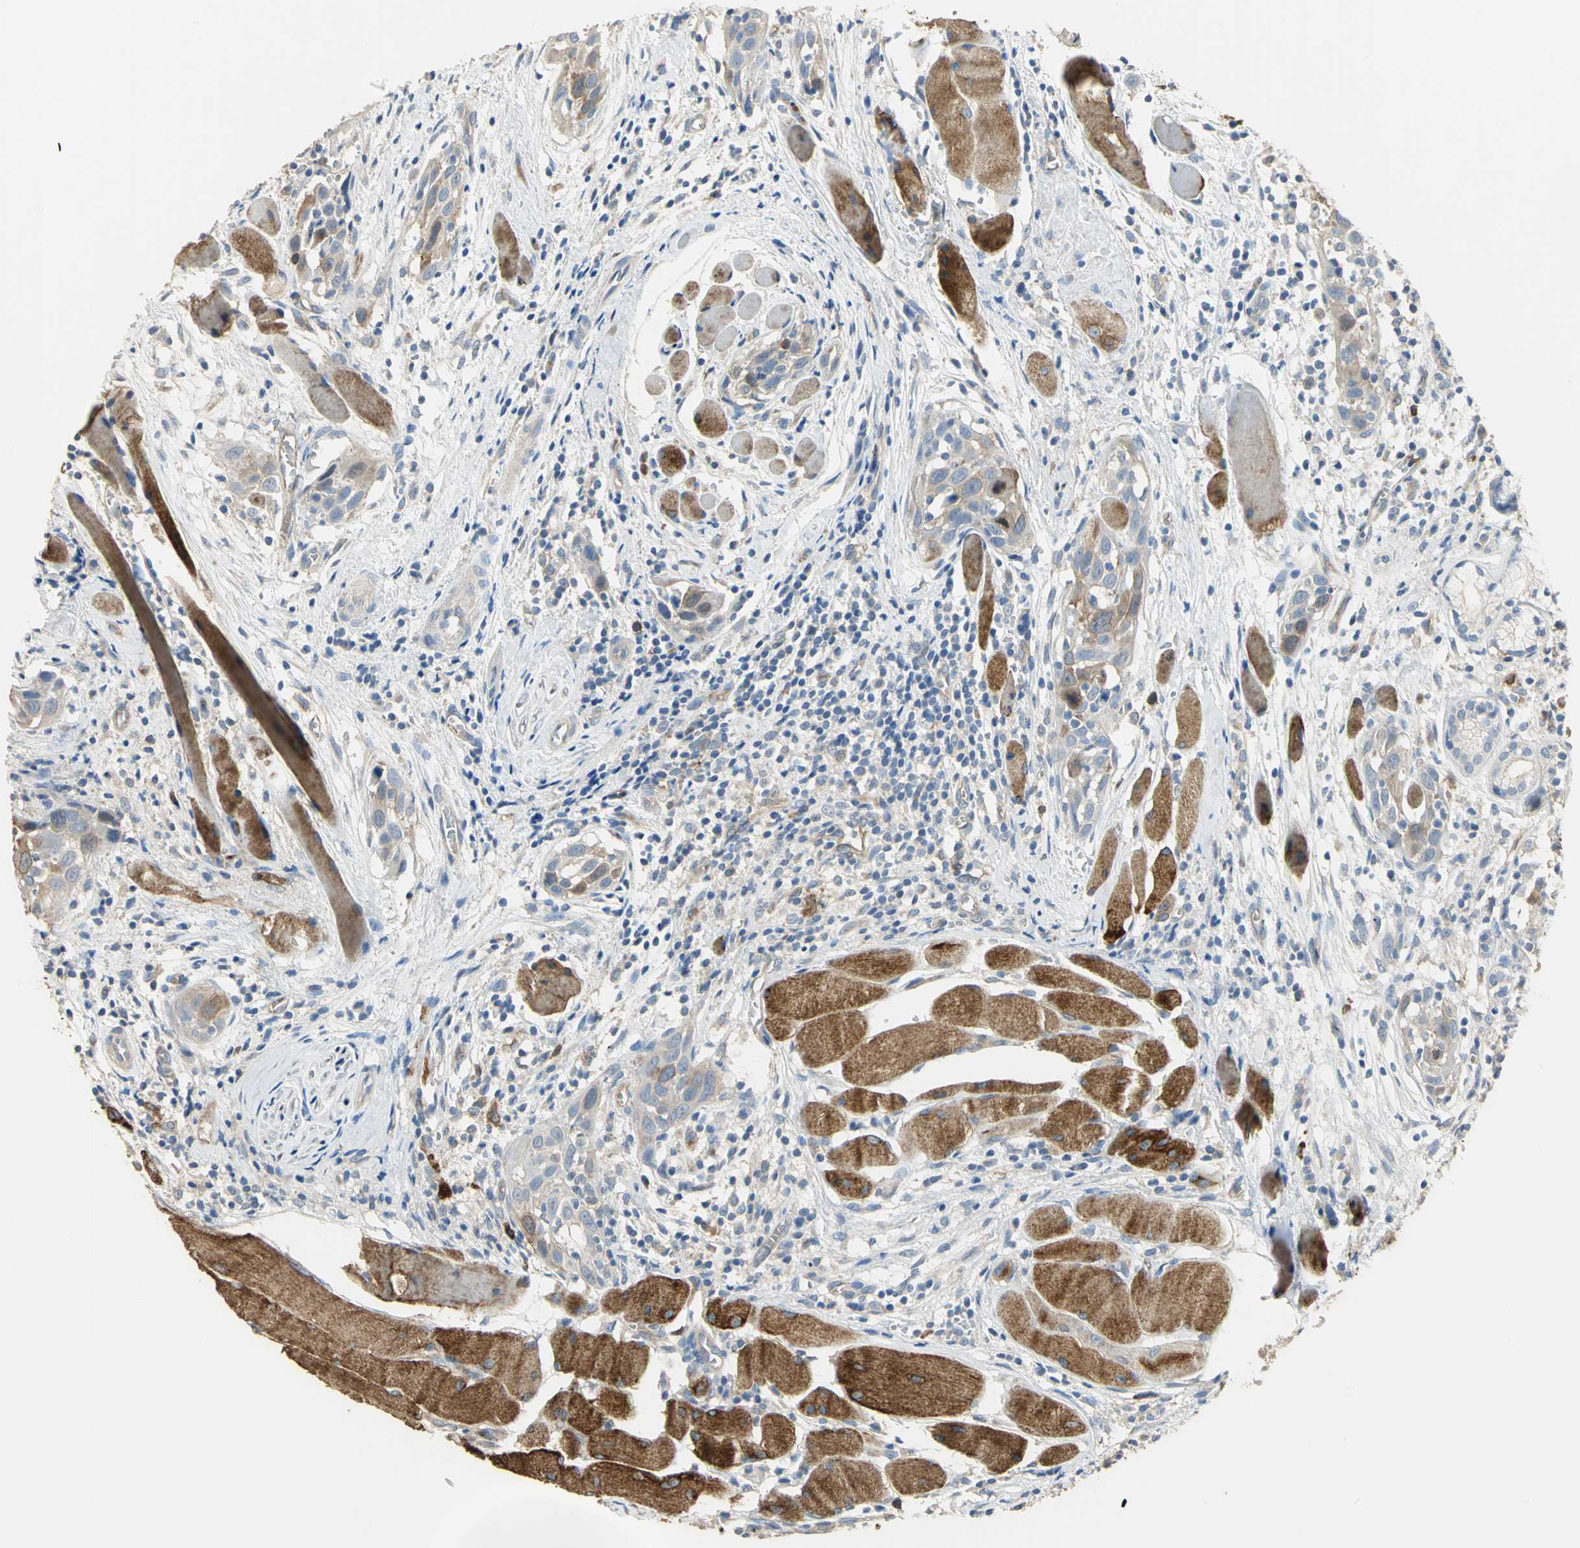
{"staining": {"intensity": "moderate", "quantity": "<25%", "location": "cytoplasmic/membranous"}, "tissue": "head and neck cancer", "cell_type": "Tumor cells", "image_type": "cancer", "snomed": [{"axis": "morphology", "description": "Squamous cell carcinoma, NOS"}, {"axis": "topography", "description": "Oral tissue"}, {"axis": "topography", "description": "Head-Neck"}], "caption": "DAB (3,3'-diaminobenzidine) immunohistochemical staining of head and neck cancer reveals moderate cytoplasmic/membranous protein expression in approximately <25% of tumor cells.", "gene": "DLGAP5", "patient": {"sex": "female", "age": 50}}